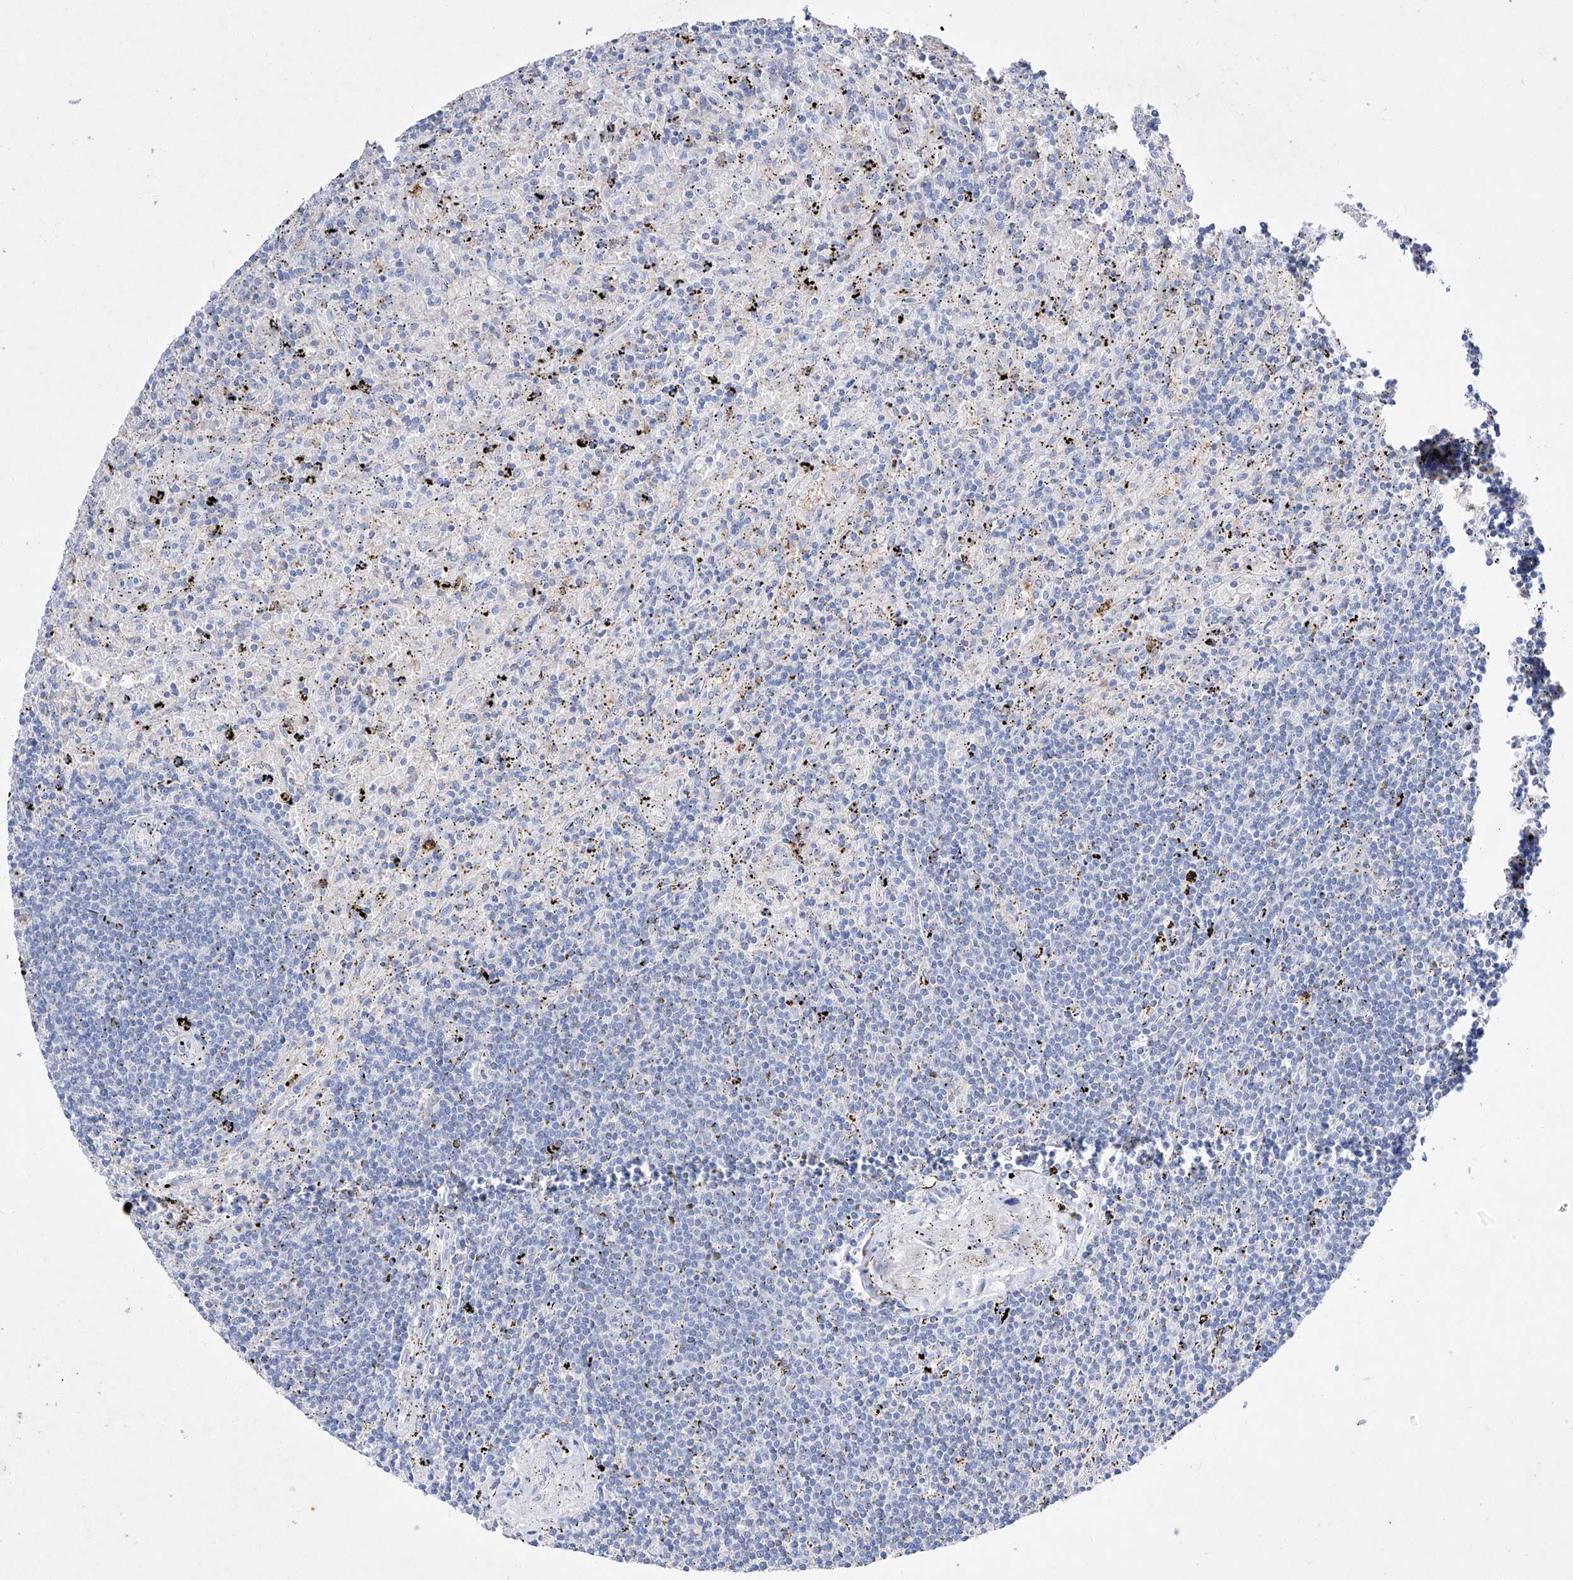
{"staining": {"intensity": "negative", "quantity": "none", "location": "none"}, "tissue": "lymphoma", "cell_type": "Tumor cells", "image_type": "cancer", "snomed": [{"axis": "morphology", "description": "Malignant lymphoma, non-Hodgkin's type, Low grade"}, {"axis": "topography", "description": "Spleen"}], "caption": "Immunohistochemistry (IHC) histopathology image of malignant lymphoma, non-Hodgkin's type (low-grade) stained for a protein (brown), which reveals no staining in tumor cells. Brightfield microscopy of immunohistochemistry (IHC) stained with DAB (3,3'-diaminobenzidine) (brown) and hematoxylin (blue), captured at high magnification.", "gene": "TM7SF2", "patient": {"sex": "male", "age": 76}}